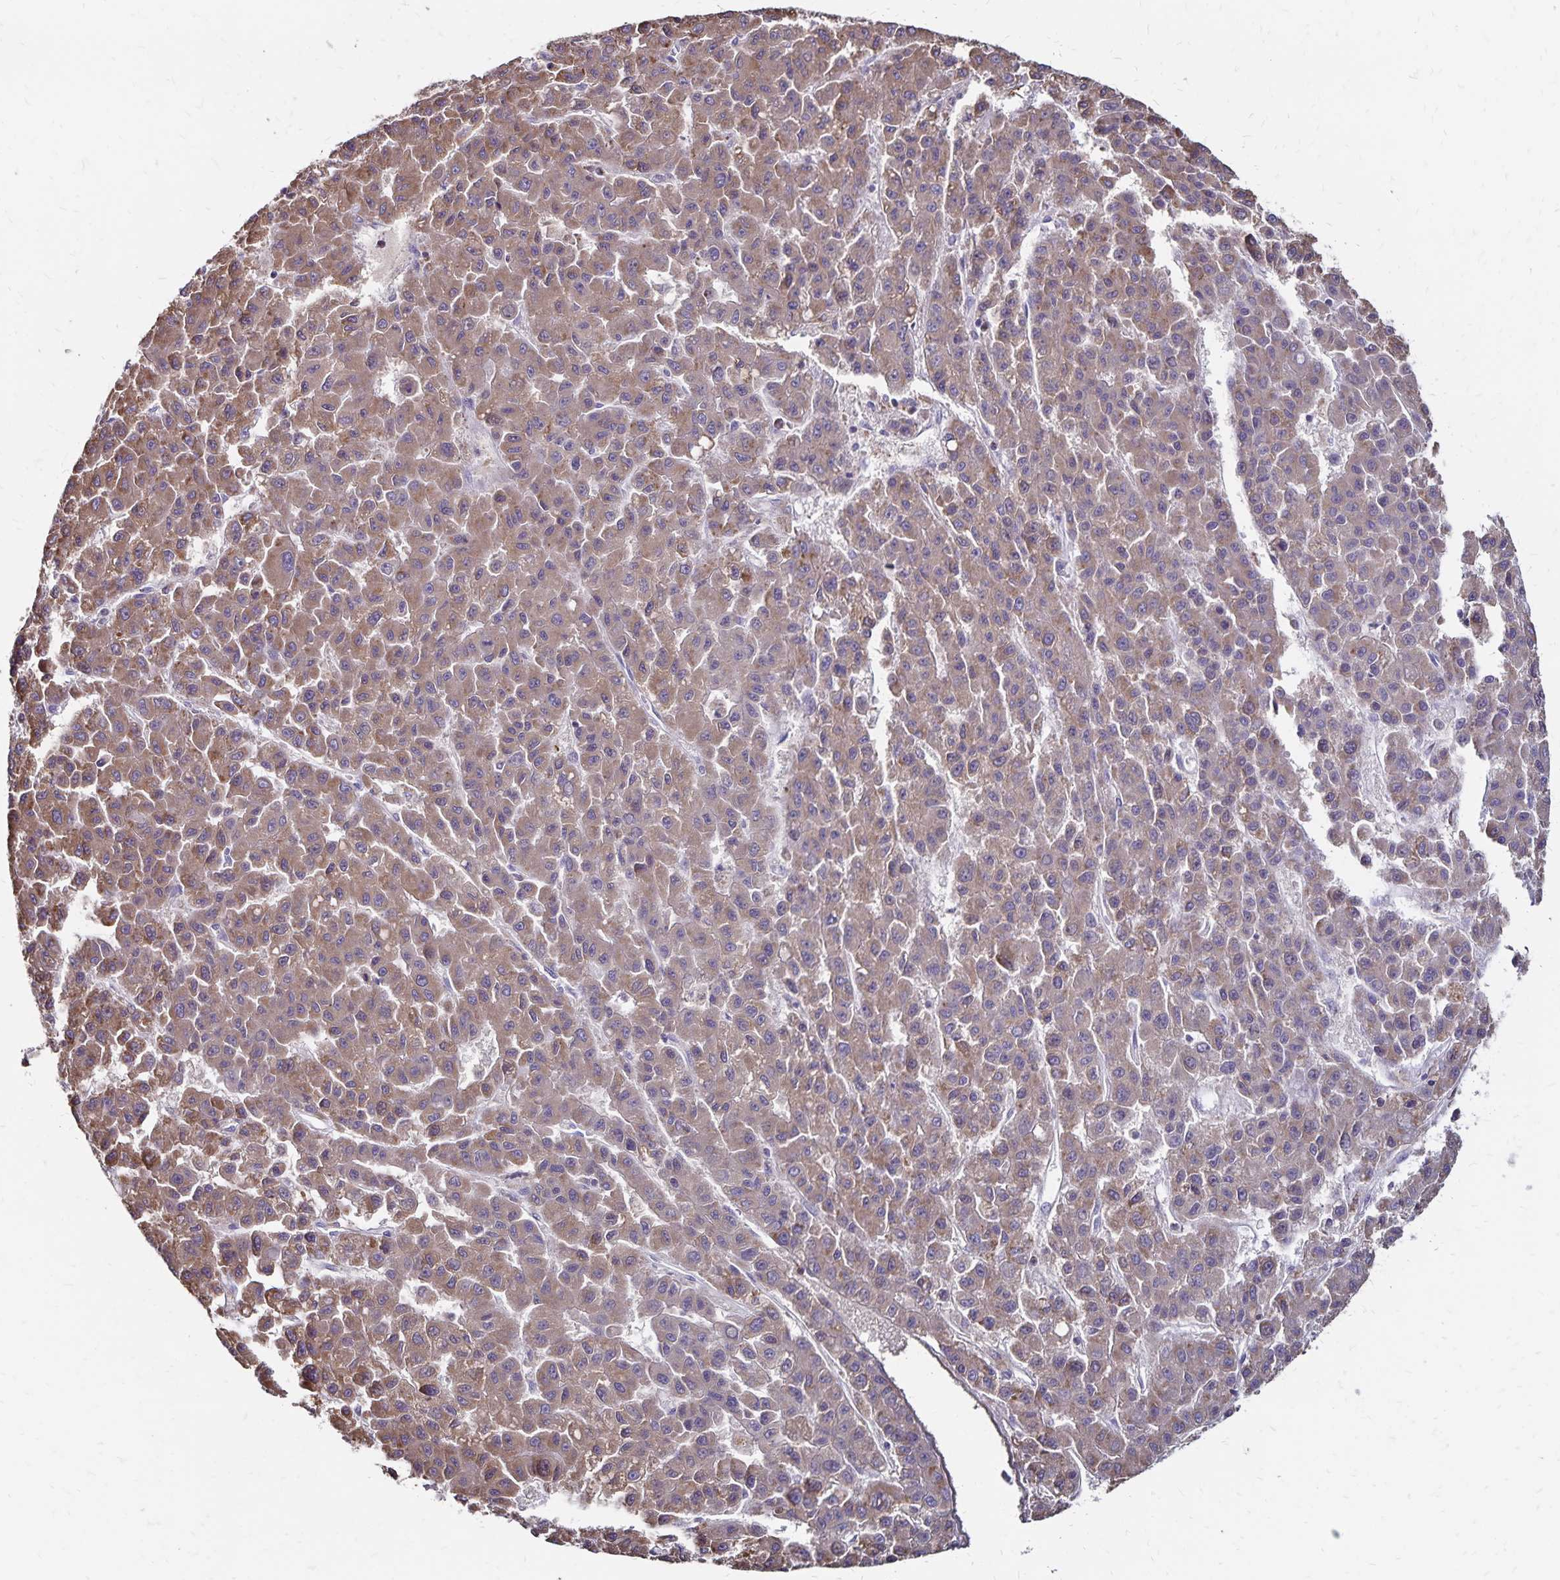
{"staining": {"intensity": "moderate", "quantity": "25%-75%", "location": "cytoplasmic/membranous"}, "tissue": "liver cancer", "cell_type": "Tumor cells", "image_type": "cancer", "snomed": [{"axis": "morphology", "description": "Carcinoma, Hepatocellular, NOS"}, {"axis": "topography", "description": "Liver"}], "caption": "Immunohistochemical staining of human liver hepatocellular carcinoma reveals medium levels of moderate cytoplasmic/membranous staining in about 25%-75% of tumor cells.", "gene": "NAGPA", "patient": {"sex": "male", "age": 70}}